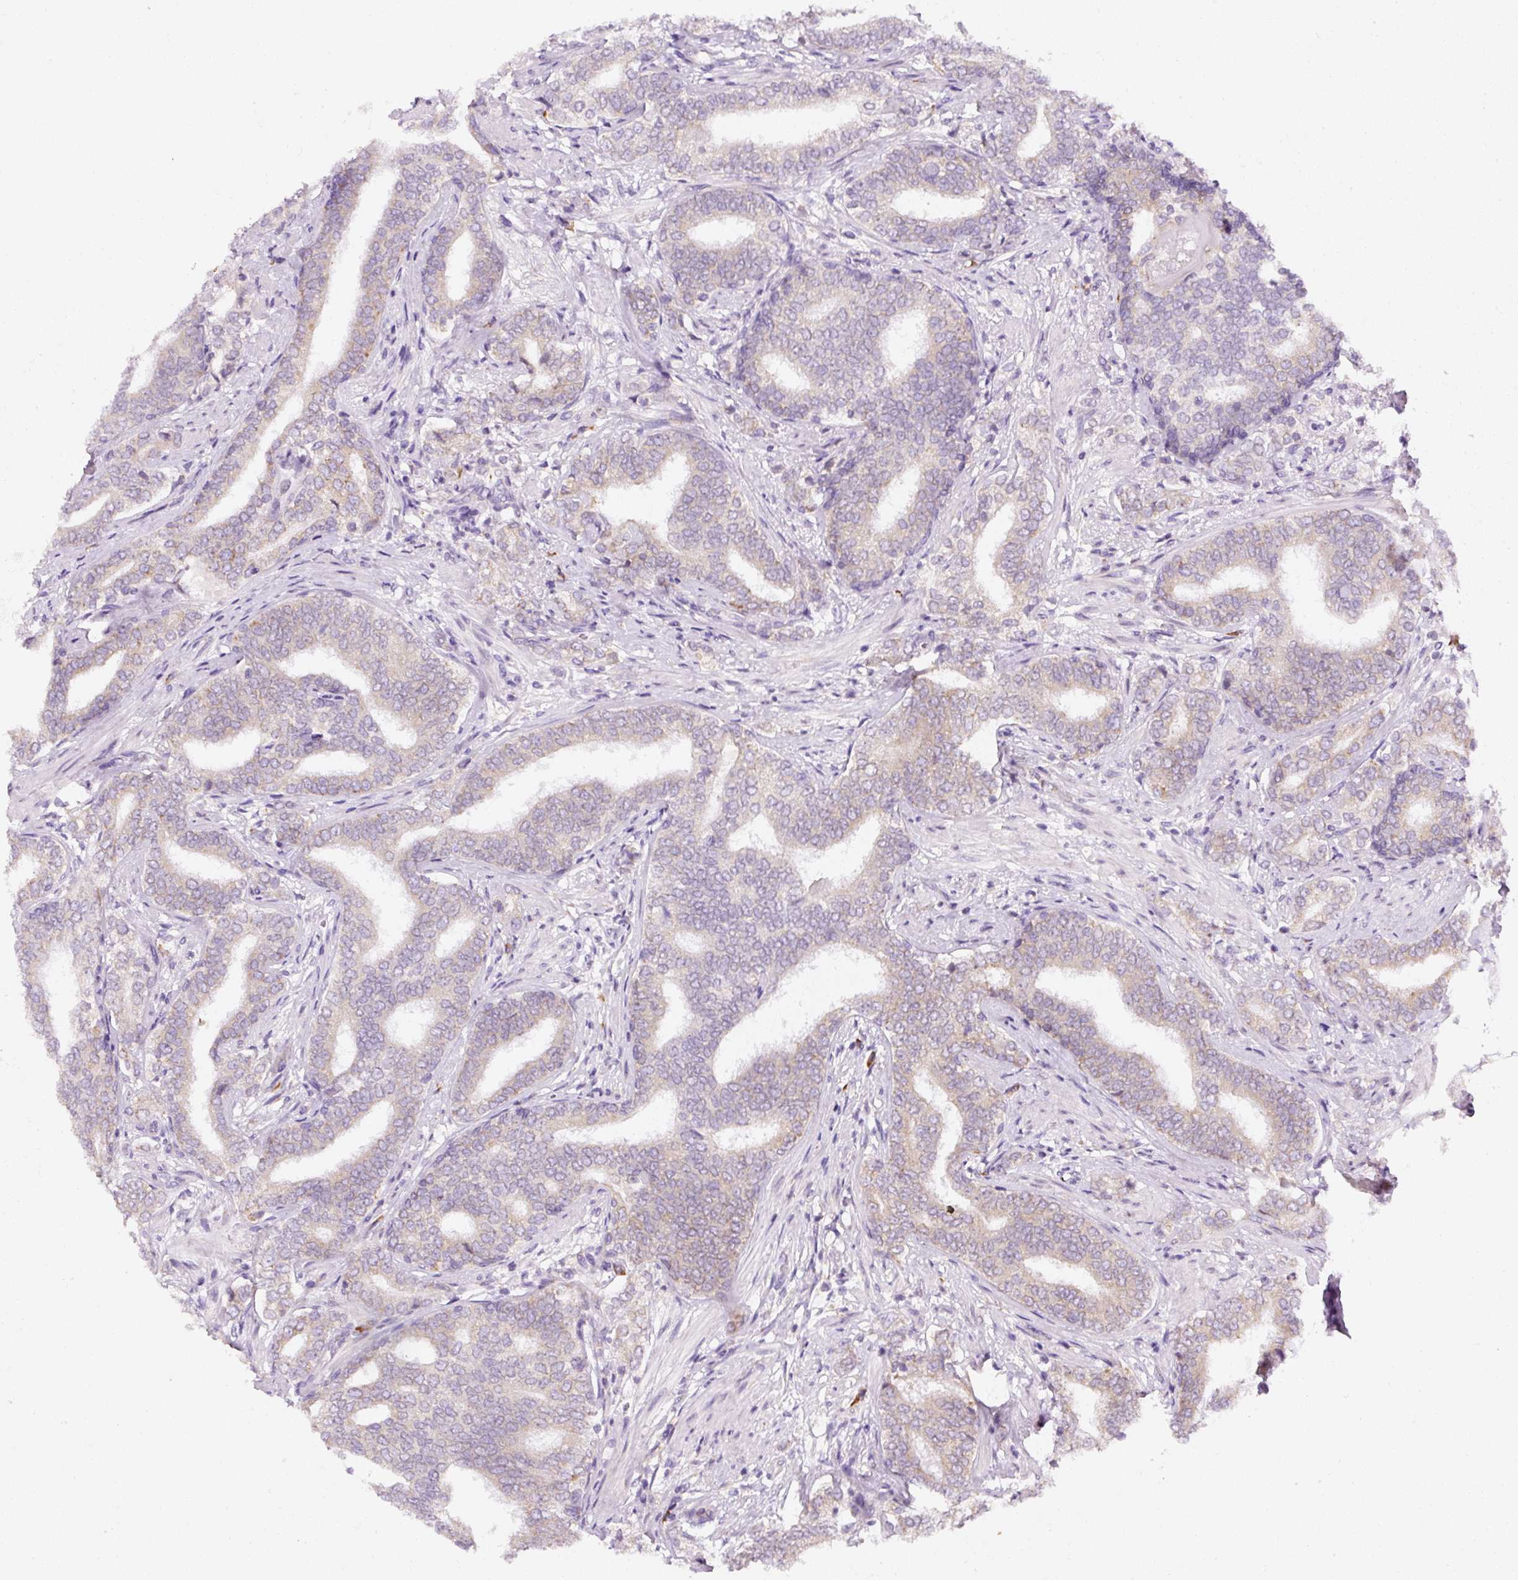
{"staining": {"intensity": "negative", "quantity": "none", "location": "none"}, "tissue": "prostate cancer", "cell_type": "Tumor cells", "image_type": "cancer", "snomed": [{"axis": "morphology", "description": "Adenocarcinoma, High grade"}, {"axis": "topography", "description": "Prostate"}], "caption": "Tumor cells are negative for brown protein staining in prostate adenocarcinoma (high-grade).", "gene": "DDOST", "patient": {"sex": "male", "age": 72}}